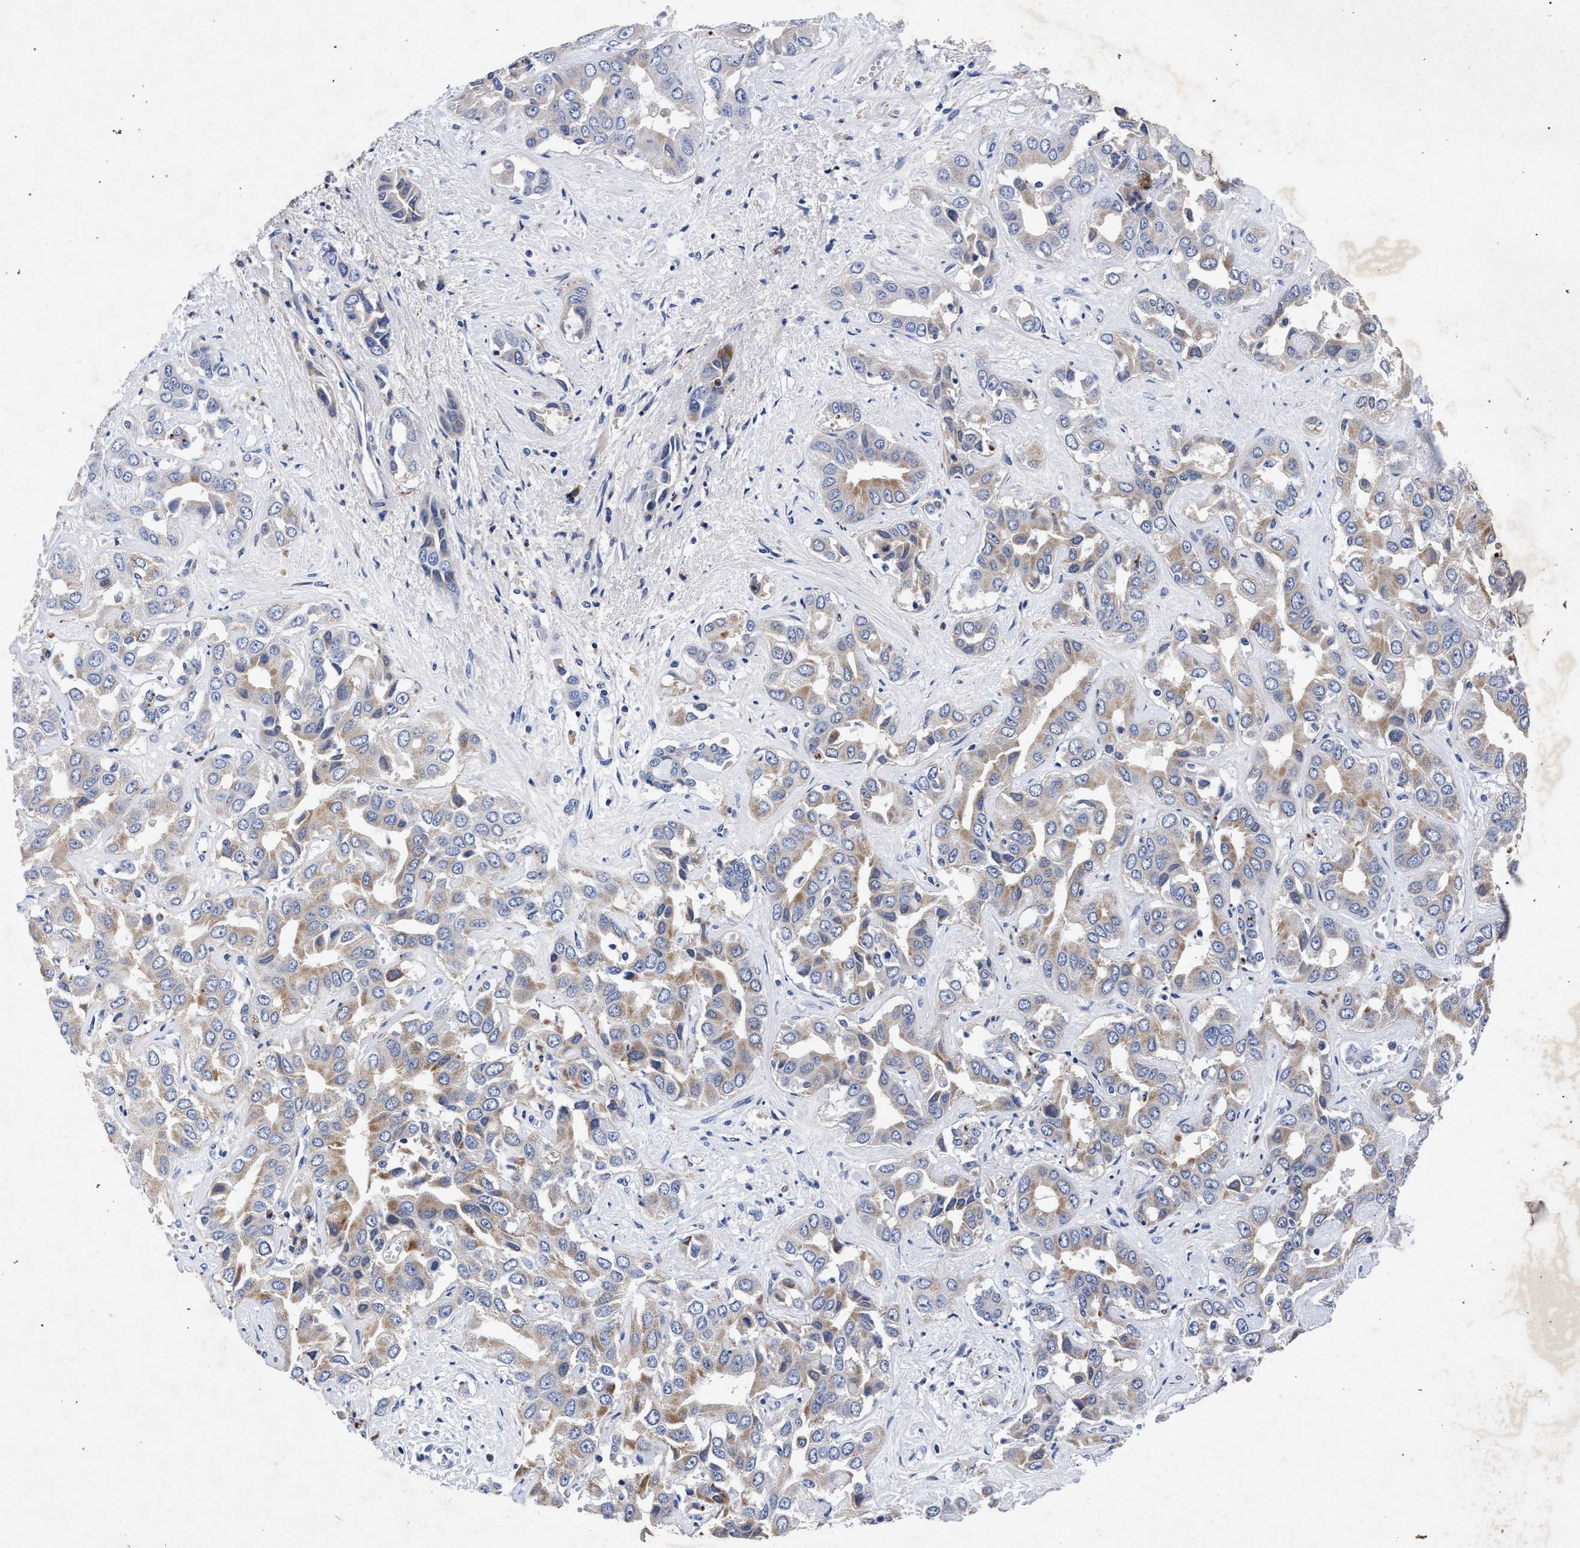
{"staining": {"intensity": "weak", "quantity": "25%-75%", "location": "cytoplasmic/membranous"}, "tissue": "liver cancer", "cell_type": "Tumor cells", "image_type": "cancer", "snomed": [{"axis": "morphology", "description": "Cholangiocarcinoma"}, {"axis": "topography", "description": "Liver"}], "caption": "This is a micrograph of IHC staining of cholangiocarcinoma (liver), which shows weak positivity in the cytoplasmic/membranous of tumor cells.", "gene": "HSD17B14", "patient": {"sex": "female", "age": 52}}